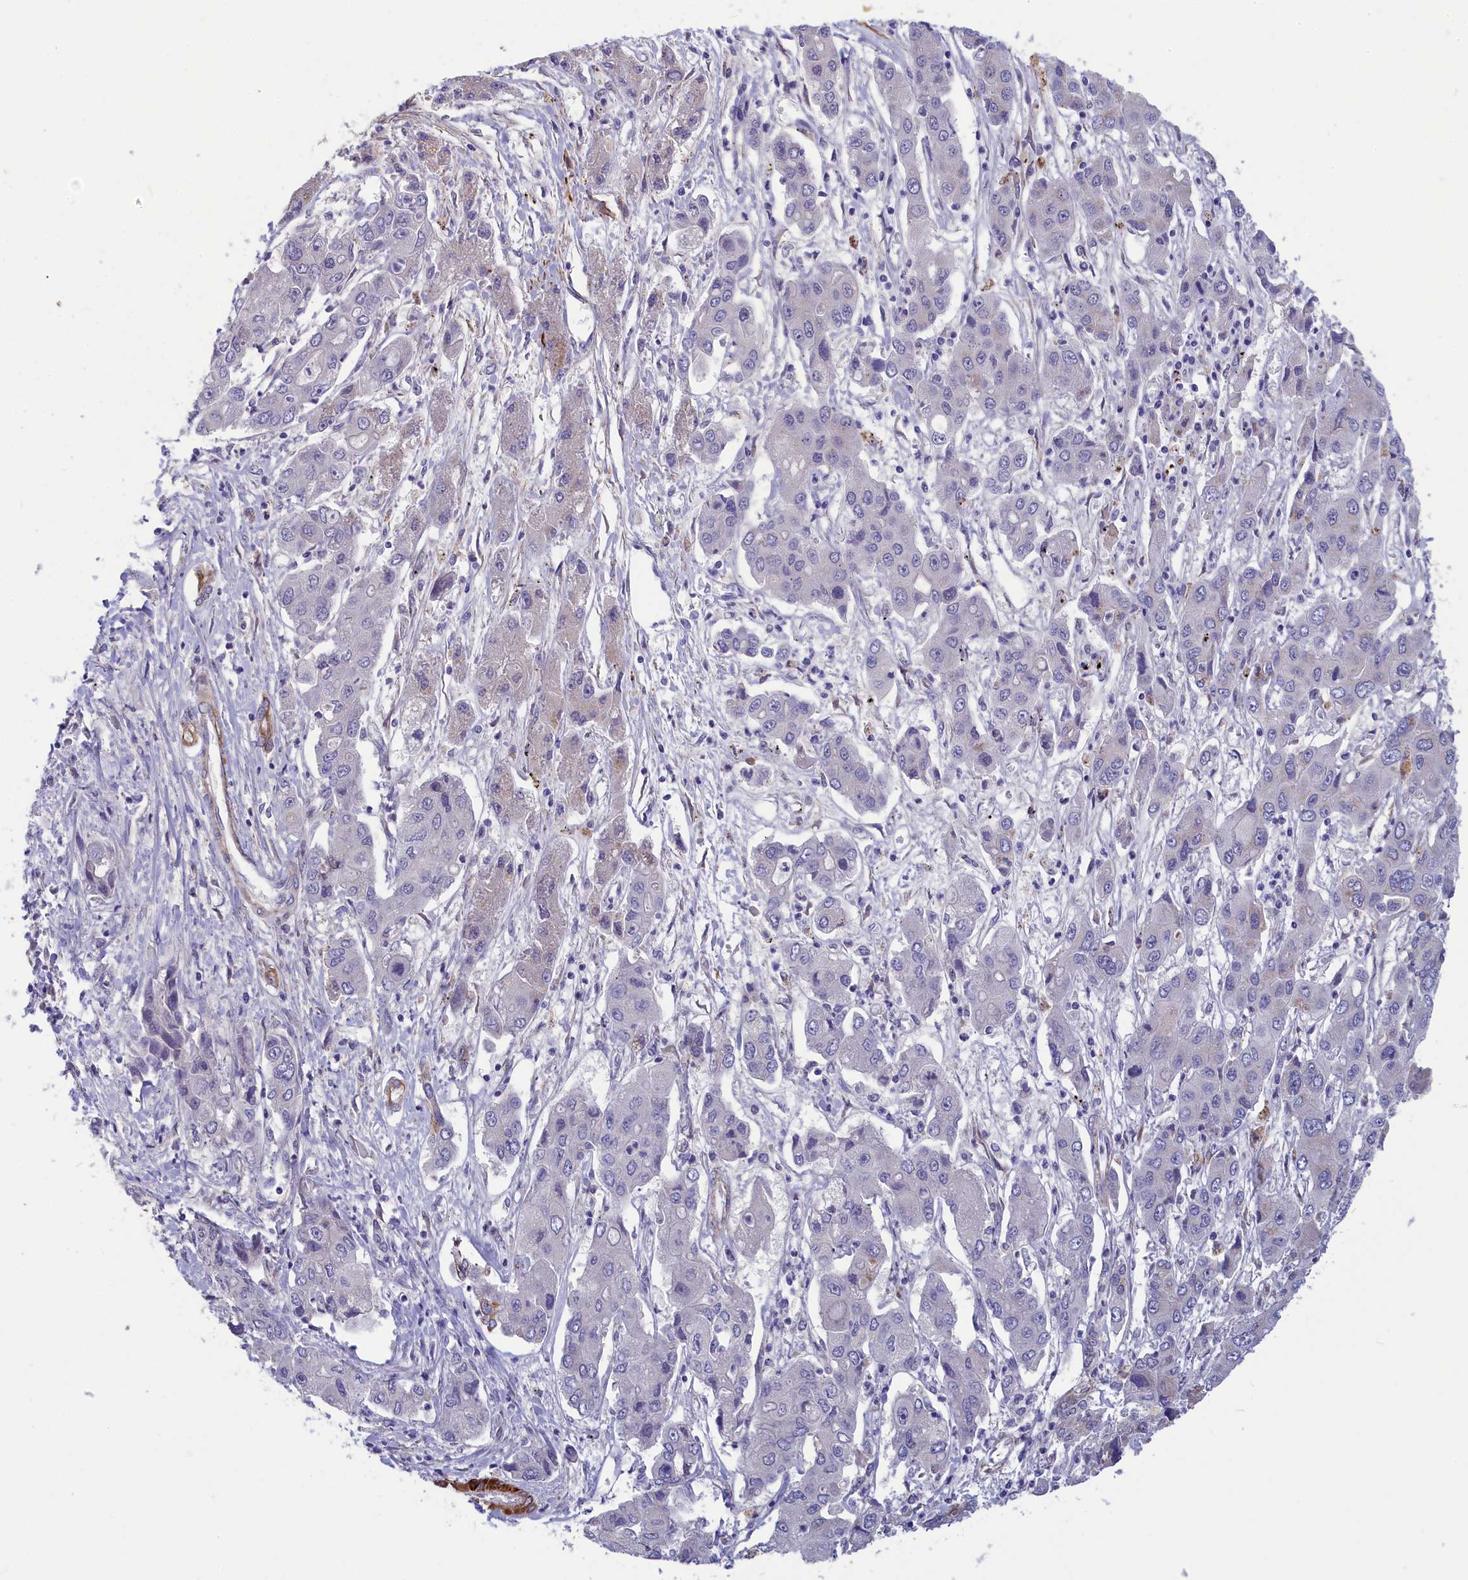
{"staining": {"intensity": "negative", "quantity": "none", "location": "none"}, "tissue": "liver cancer", "cell_type": "Tumor cells", "image_type": "cancer", "snomed": [{"axis": "morphology", "description": "Cholangiocarcinoma"}, {"axis": "topography", "description": "Liver"}], "caption": "This is an immunohistochemistry (IHC) histopathology image of human liver cholangiocarcinoma. There is no positivity in tumor cells.", "gene": "TUBGCP4", "patient": {"sex": "male", "age": 67}}